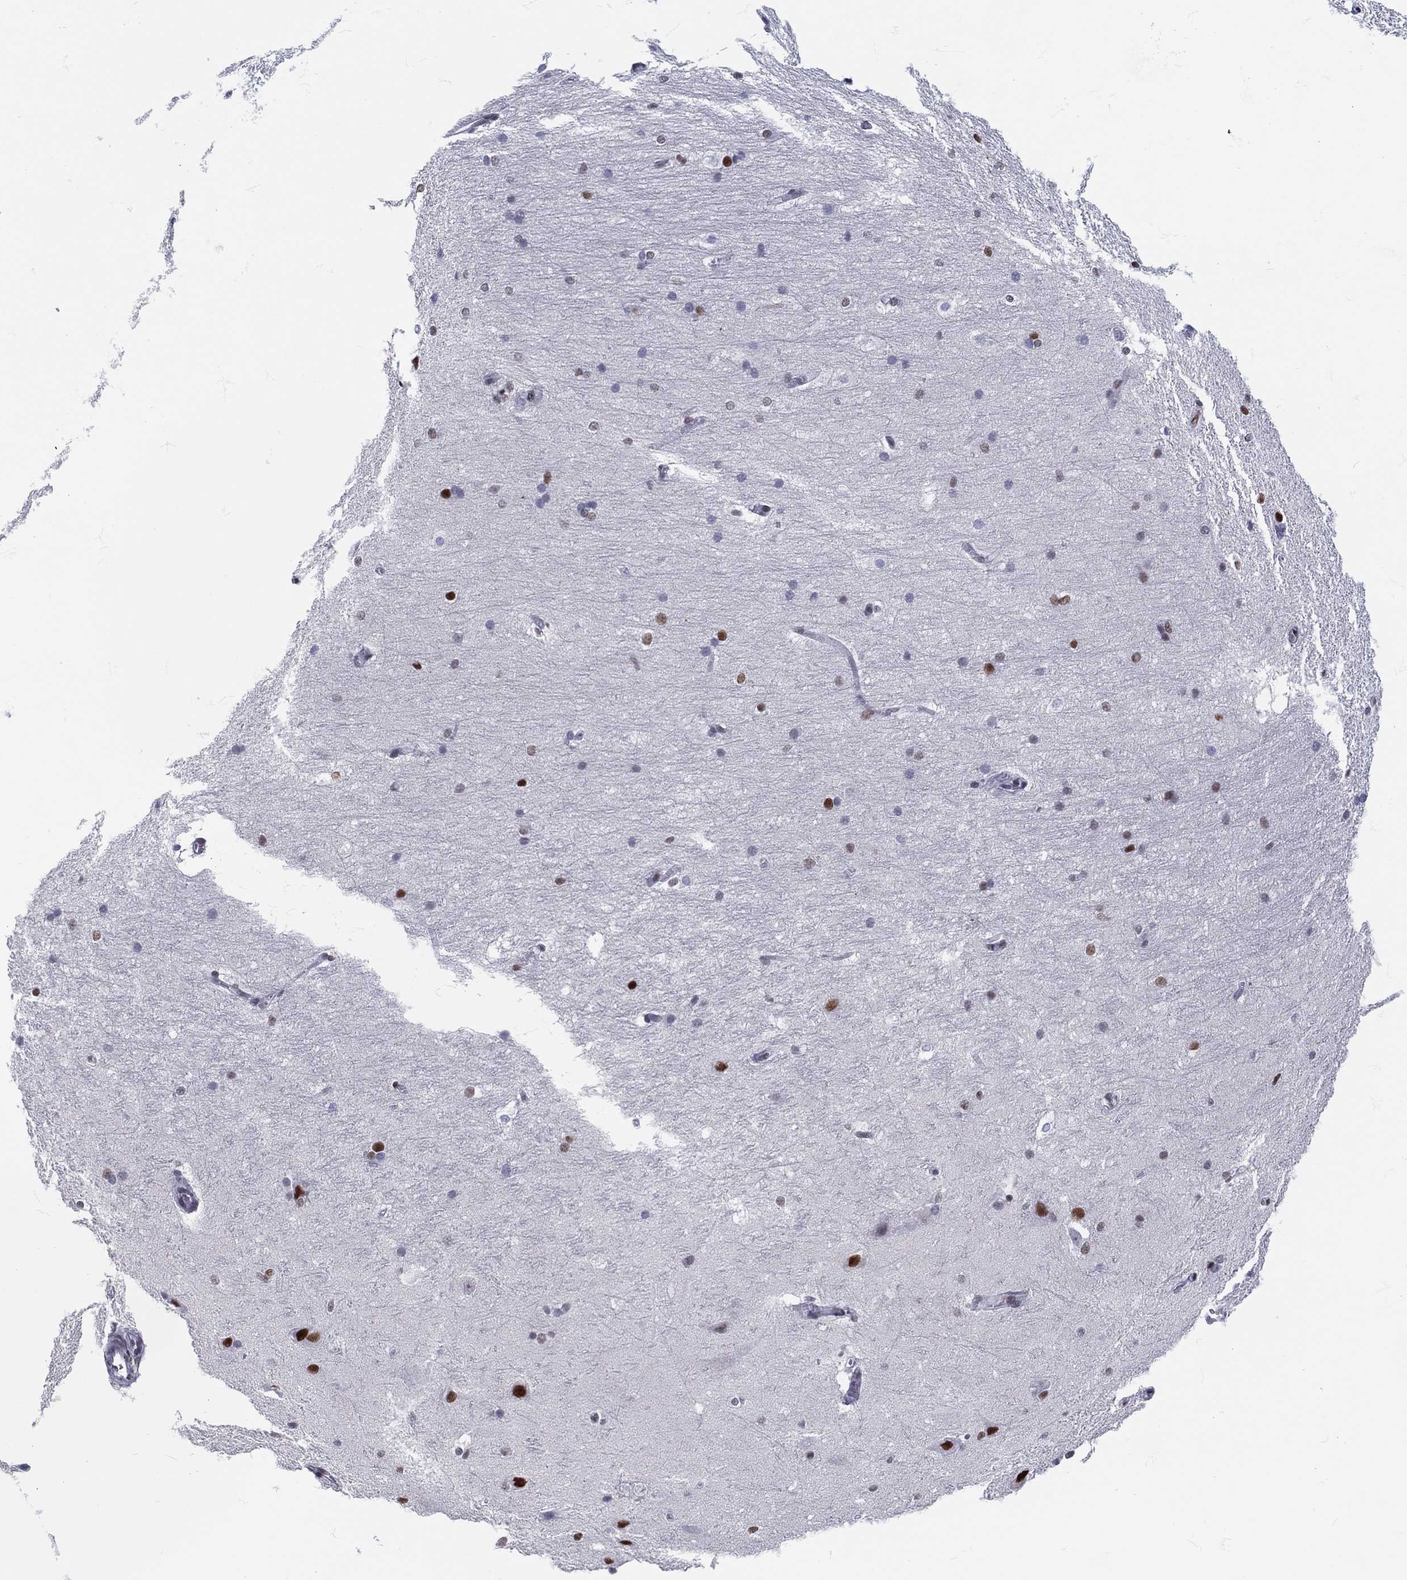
{"staining": {"intensity": "negative", "quantity": "none", "location": "none"}, "tissue": "hippocampus", "cell_type": "Glial cells", "image_type": "normal", "snomed": [{"axis": "morphology", "description": "Normal tissue, NOS"}, {"axis": "topography", "description": "Cerebral cortex"}, {"axis": "topography", "description": "Hippocampus"}], "caption": "A photomicrograph of hippocampus stained for a protein reveals no brown staining in glial cells. (Brightfield microscopy of DAB IHC at high magnification).", "gene": "MAPK8IP1", "patient": {"sex": "female", "age": 19}}